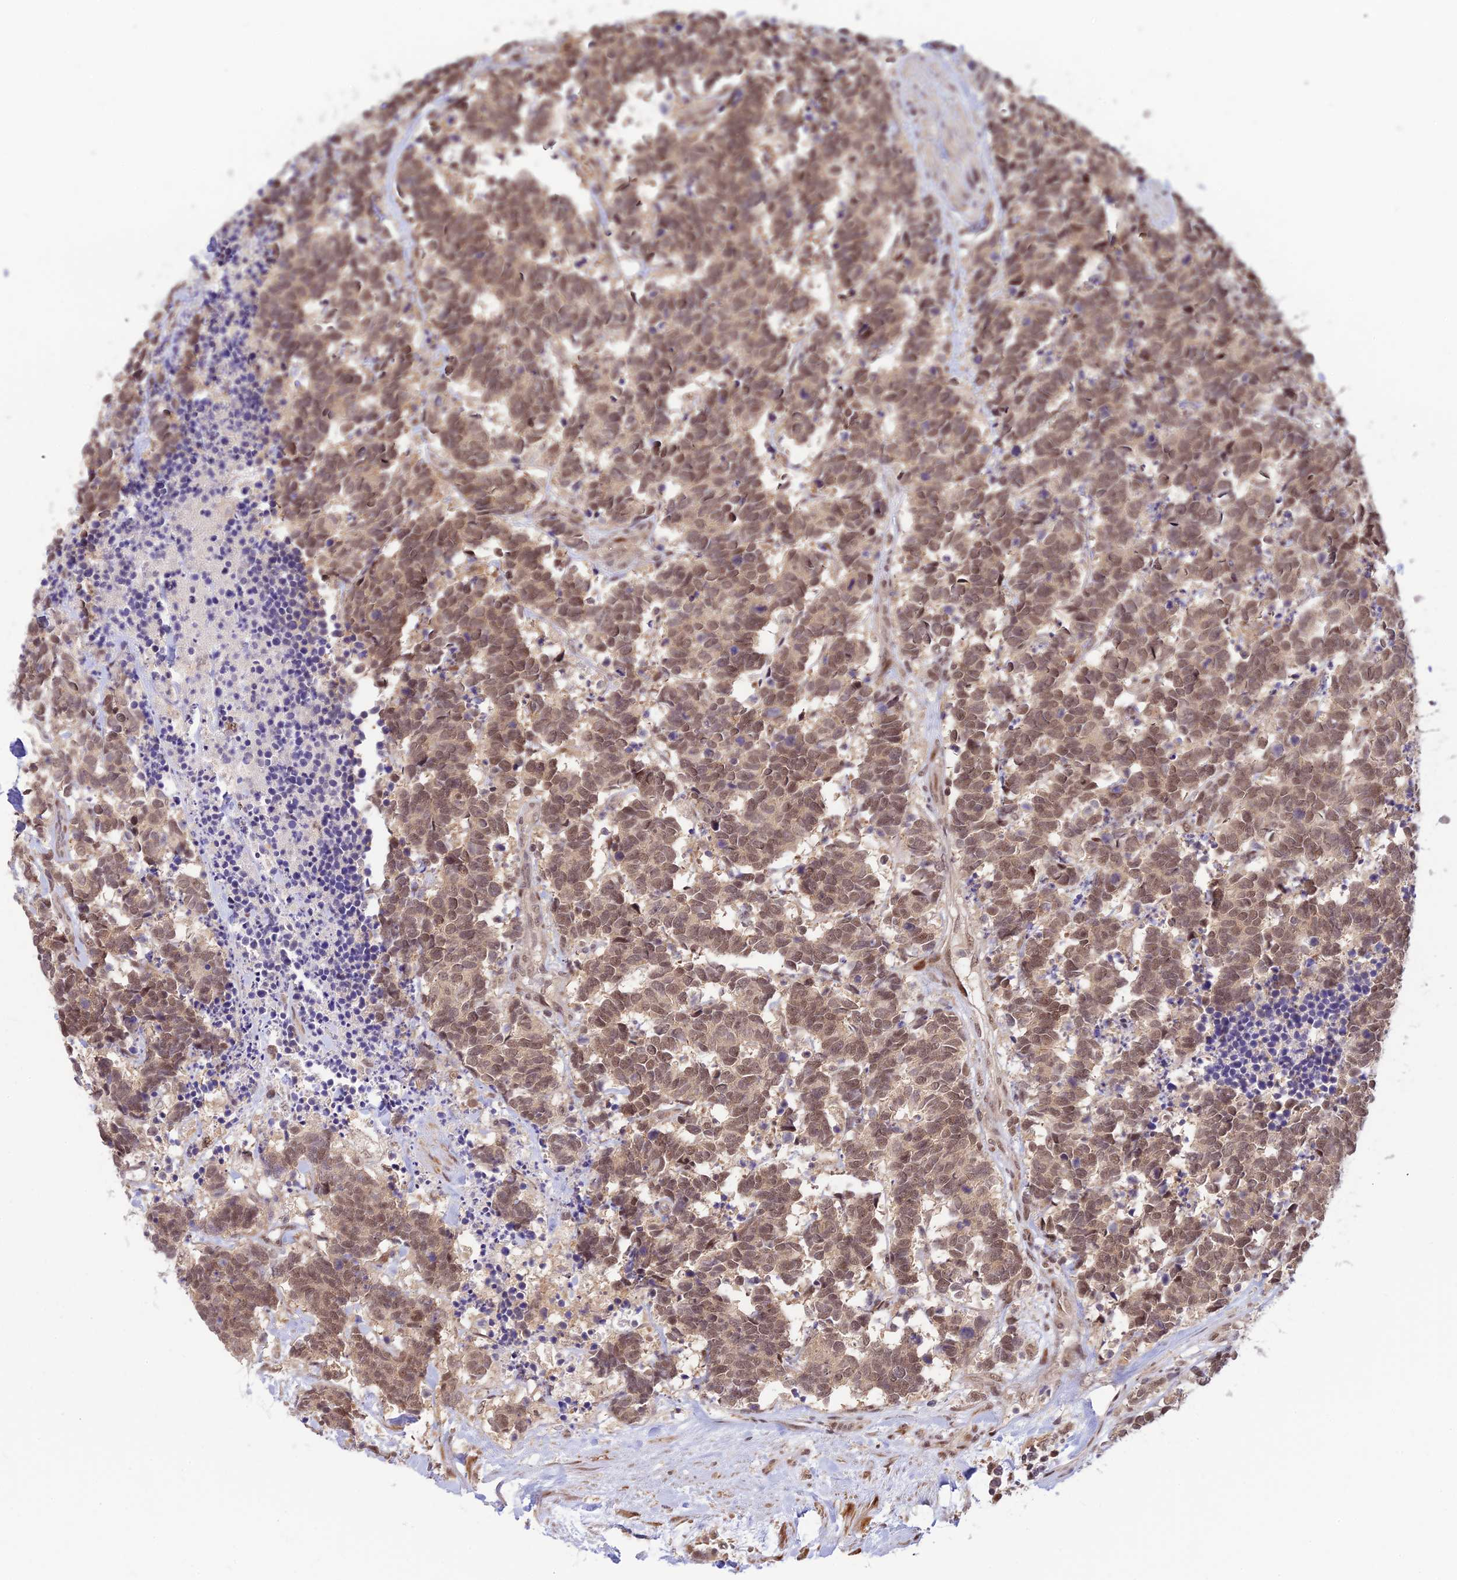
{"staining": {"intensity": "moderate", "quantity": ">75%", "location": "nuclear"}, "tissue": "carcinoid", "cell_type": "Tumor cells", "image_type": "cancer", "snomed": [{"axis": "morphology", "description": "Carcinoma, NOS"}, {"axis": "morphology", "description": "Carcinoid, malignant, NOS"}, {"axis": "topography", "description": "Prostate"}], "caption": "DAB (3,3'-diaminobenzidine) immunohistochemical staining of malignant carcinoid exhibits moderate nuclear protein positivity in approximately >75% of tumor cells.", "gene": "ASPDH", "patient": {"sex": "male", "age": 57}}